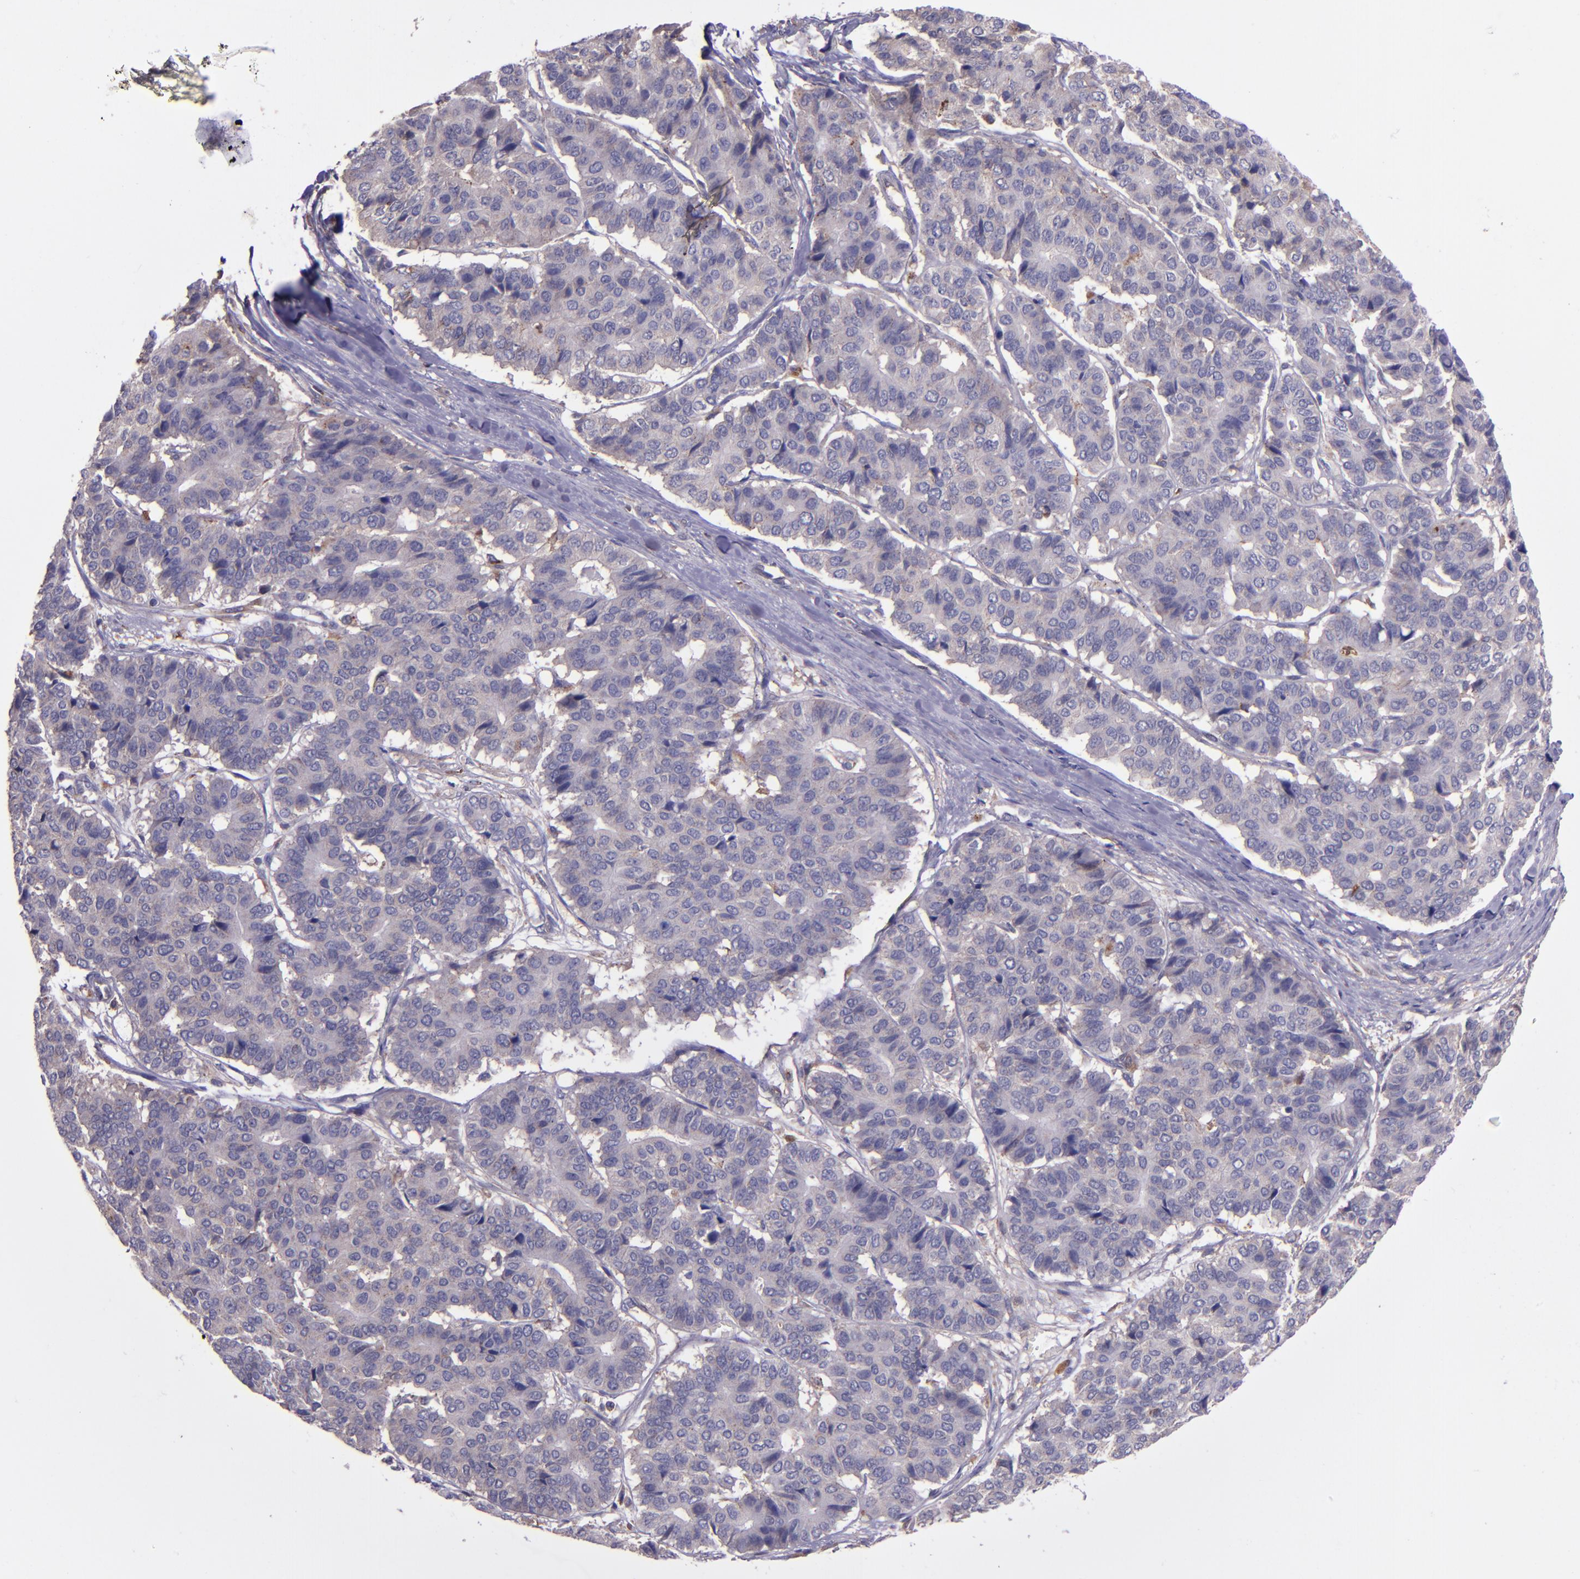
{"staining": {"intensity": "weak", "quantity": "25%-75%", "location": "cytoplasmic/membranous"}, "tissue": "pancreatic cancer", "cell_type": "Tumor cells", "image_type": "cancer", "snomed": [{"axis": "morphology", "description": "Adenocarcinoma, NOS"}, {"axis": "topography", "description": "Pancreas"}], "caption": "The immunohistochemical stain labels weak cytoplasmic/membranous positivity in tumor cells of adenocarcinoma (pancreatic) tissue. (Brightfield microscopy of DAB IHC at high magnification).", "gene": "WASHC1", "patient": {"sex": "male", "age": 50}}